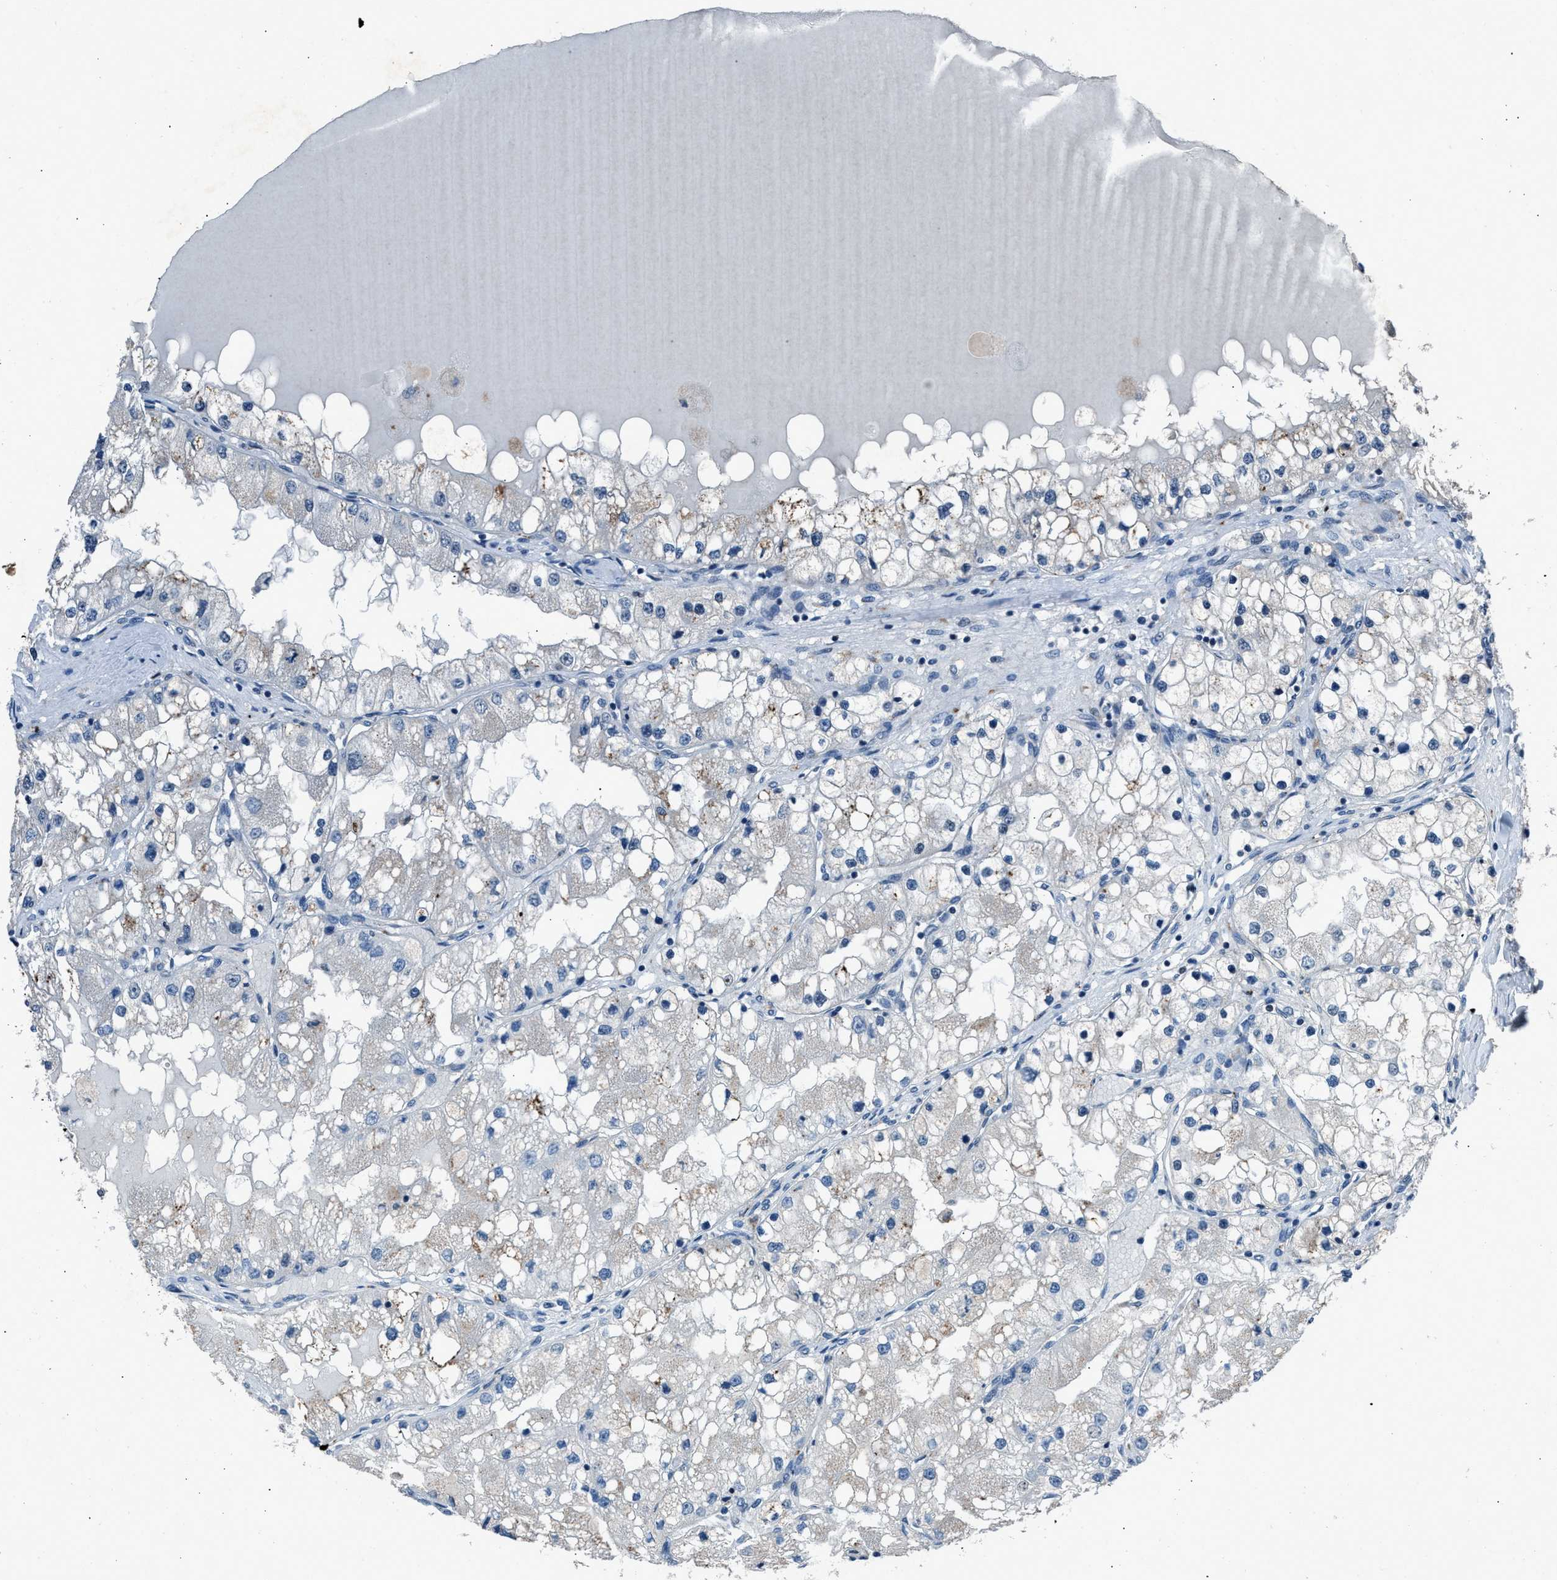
{"staining": {"intensity": "negative", "quantity": "none", "location": "none"}, "tissue": "renal cancer", "cell_type": "Tumor cells", "image_type": "cancer", "snomed": [{"axis": "morphology", "description": "Adenocarcinoma, NOS"}, {"axis": "topography", "description": "Kidney"}], "caption": "Protein analysis of adenocarcinoma (renal) reveals no significant positivity in tumor cells.", "gene": "ADCY1", "patient": {"sex": "male", "age": 68}}